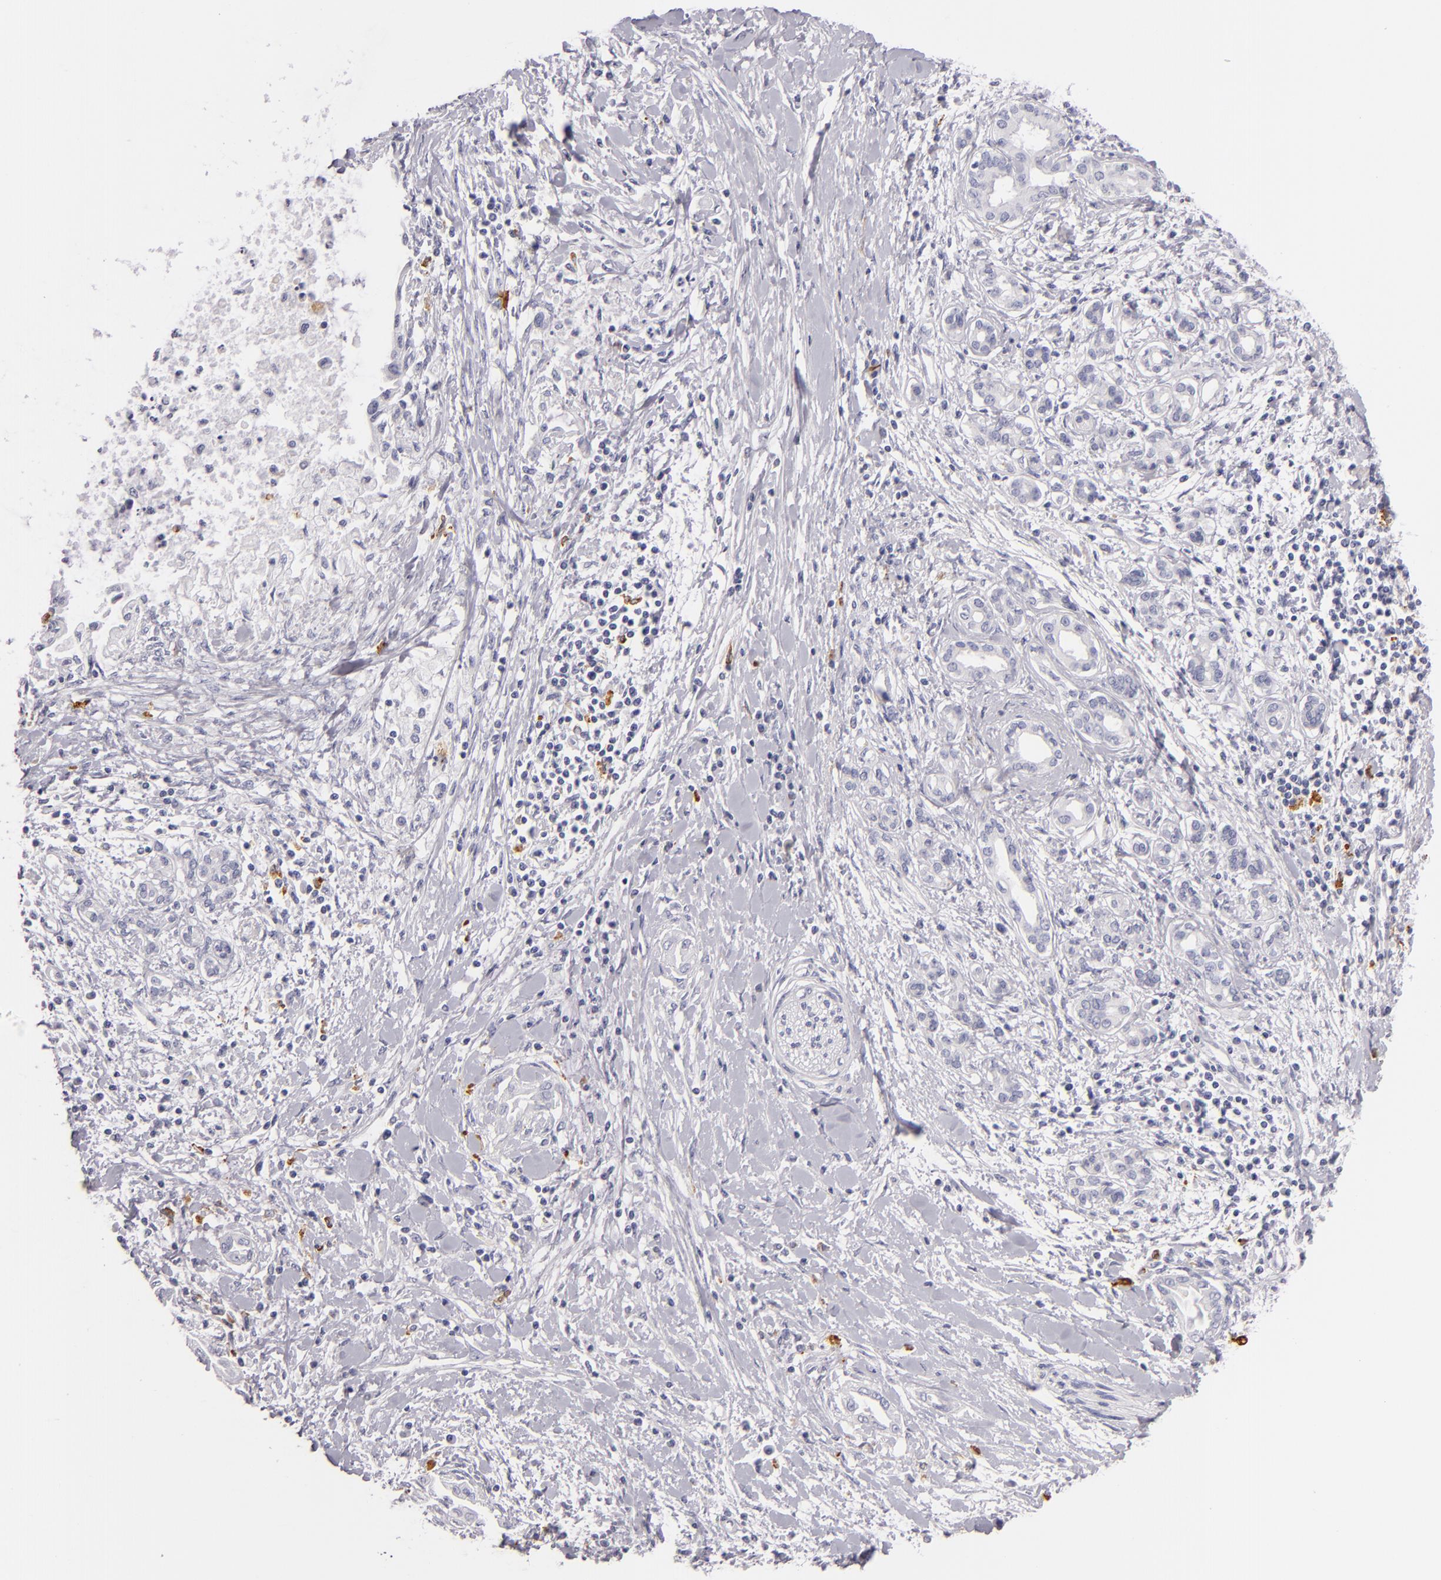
{"staining": {"intensity": "negative", "quantity": "none", "location": "none"}, "tissue": "pancreatic cancer", "cell_type": "Tumor cells", "image_type": "cancer", "snomed": [{"axis": "morphology", "description": "Adenocarcinoma, NOS"}, {"axis": "topography", "description": "Pancreas"}], "caption": "IHC micrograph of pancreatic cancer stained for a protein (brown), which displays no staining in tumor cells.", "gene": "CD207", "patient": {"sex": "female", "age": 64}}